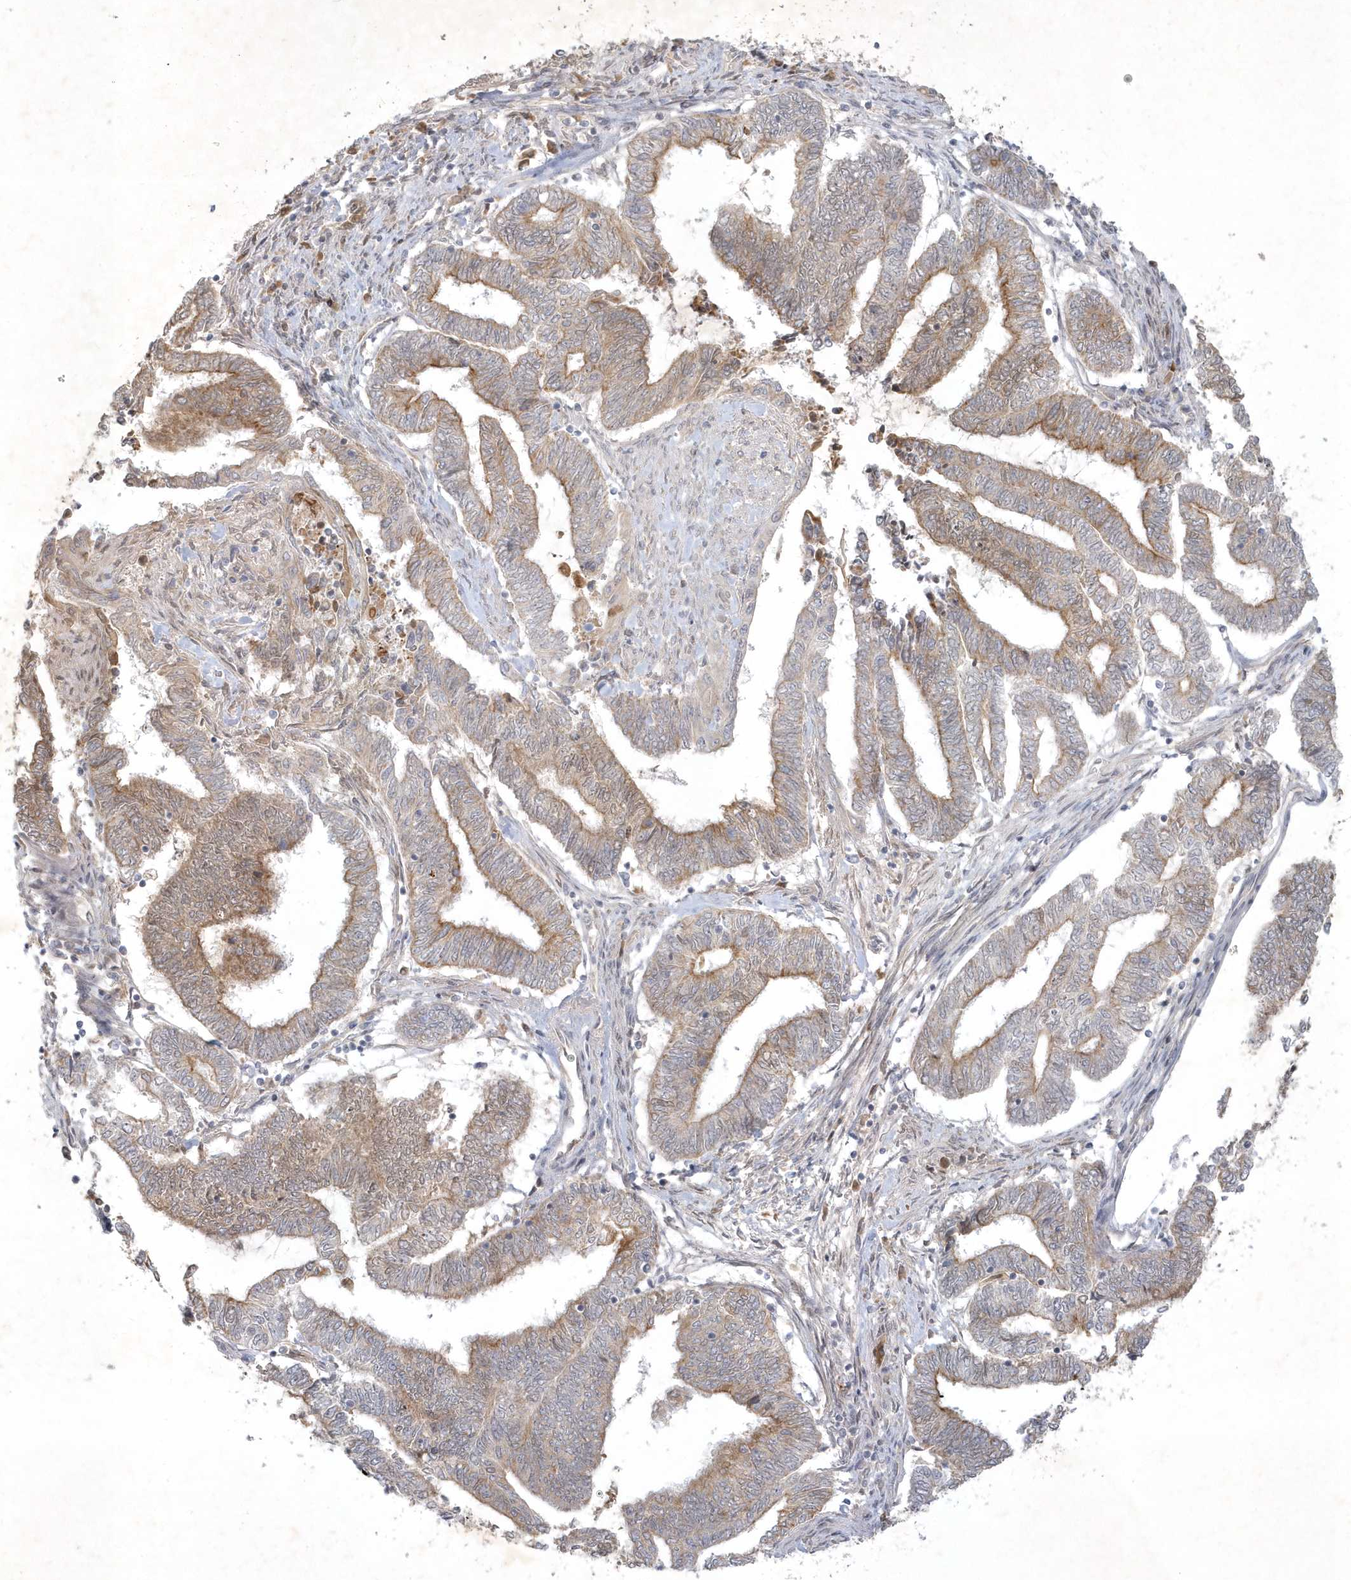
{"staining": {"intensity": "moderate", "quantity": "25%-75%", "location": "cytoplasmic/membranous"}, "tissue": "endometrial cancer", "cell_type": "Tumor cells", "image_type": "cancer", "snomed": [{"axis": "morphology", "description": "Adenocarcinoma, NOS"}, {"axis": "topography", "description": "Uterus"}, {"axis": "topography", "description": "Endometrium"}], "caption": "This photomicrograph demonstrates IHC staining of endometrial cancer (adenocarcinoma), with medium moderate cytoplasmic/membranous expression in about 25%-75% of tumor cells.", "gene": "BOD1", "patient": {"sex": "female", "age": 70}}